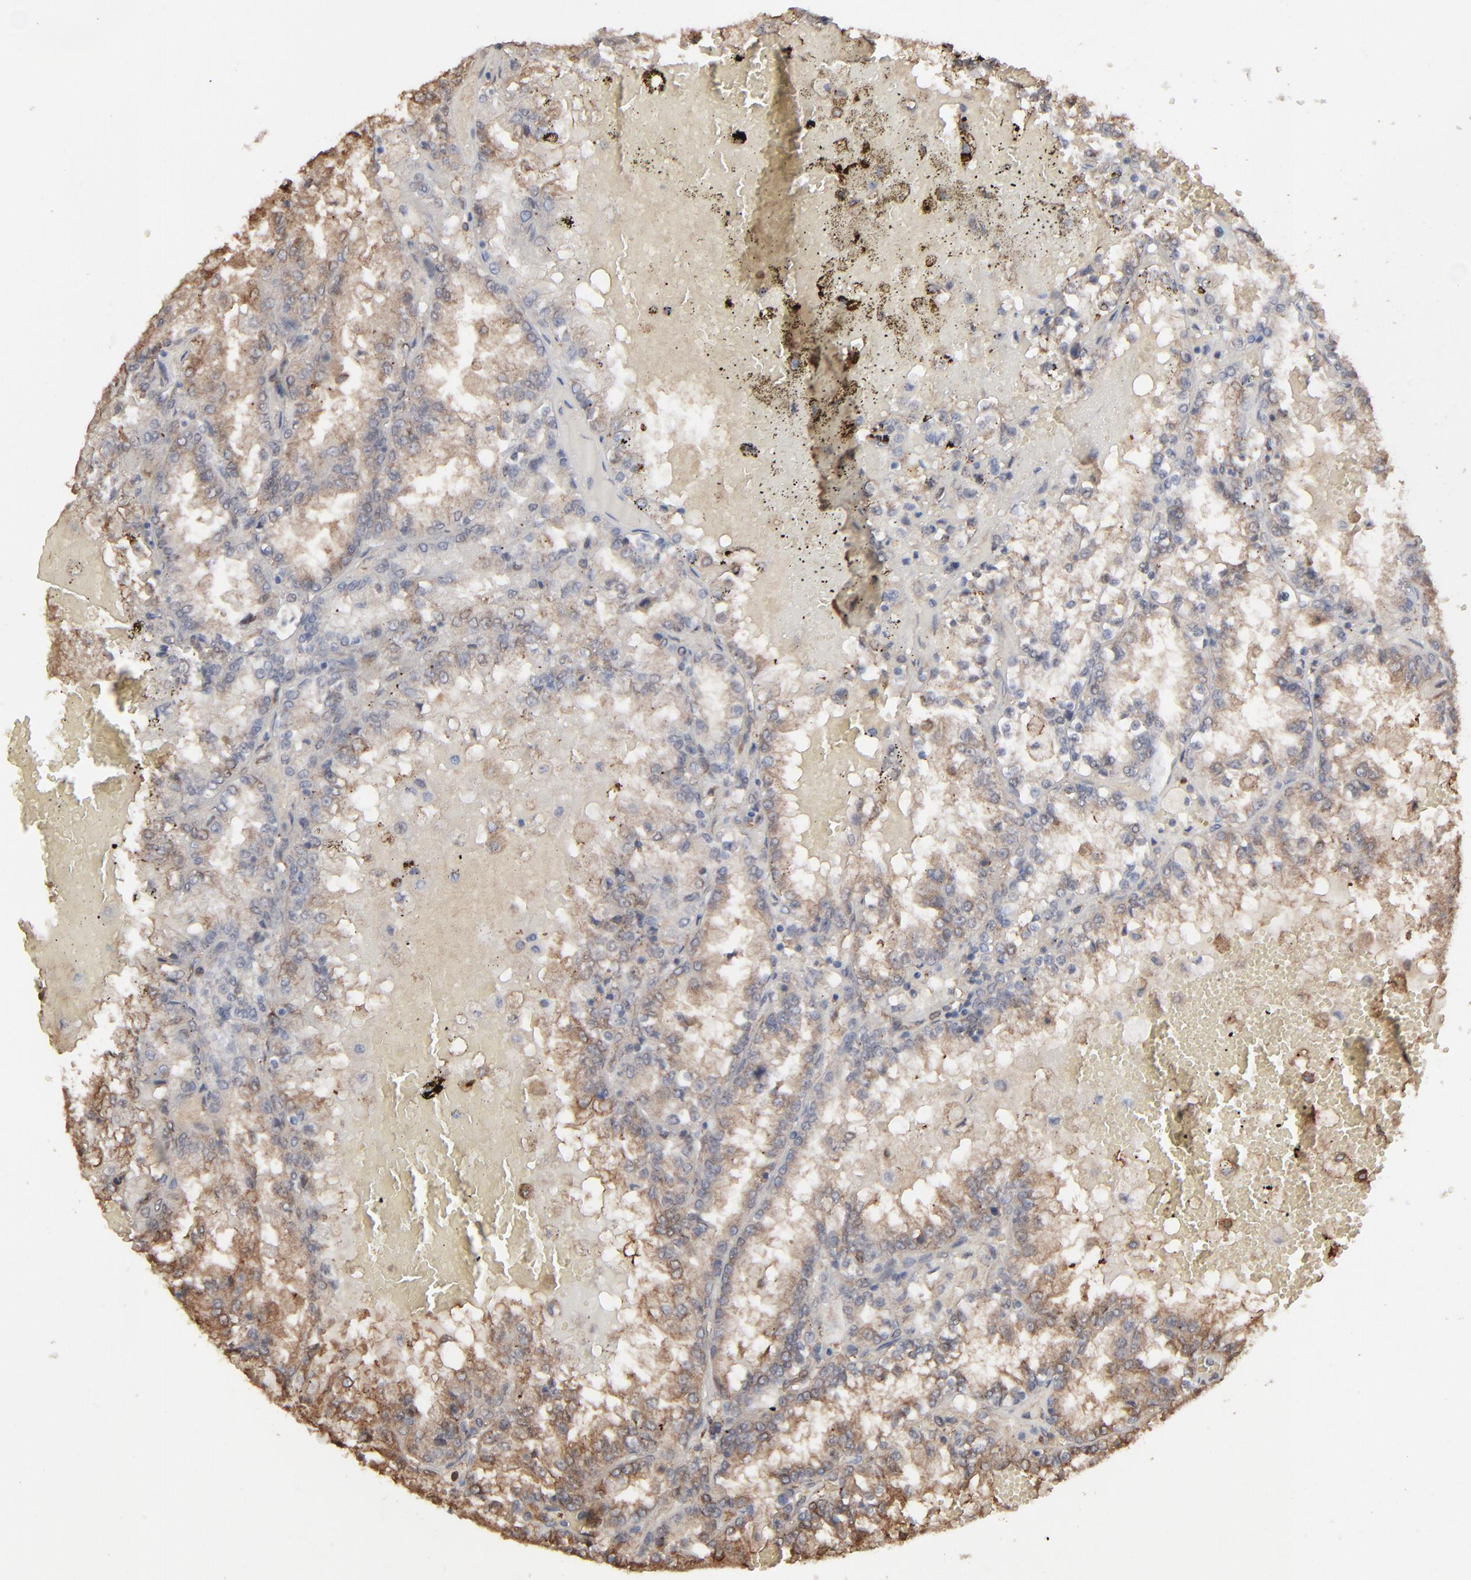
{"staining": {"intensity": "weak", "quantity": ">75%", "location": "cytoplasmic/membranous"}, "tissue": "renal cancer", "cell_type": "Tumor cells", "image_type": "cancer", "snomed": [{"axis": "morphology", "description": "Adenocarcinoma, NOS"}, {"axis": "topography", "description": "Kidney"}], "caption": "Immunohistochemistry (IHC) histopathology image of human adenocarcinoma (renal) stained for a protein (brown), which exhibits low levels of weak cytoplasmic/membranous positivity in approximately >75% of tumor cells.", "gene": "NME1-NME2", "patient": {"sex": "female", "age": 56}}